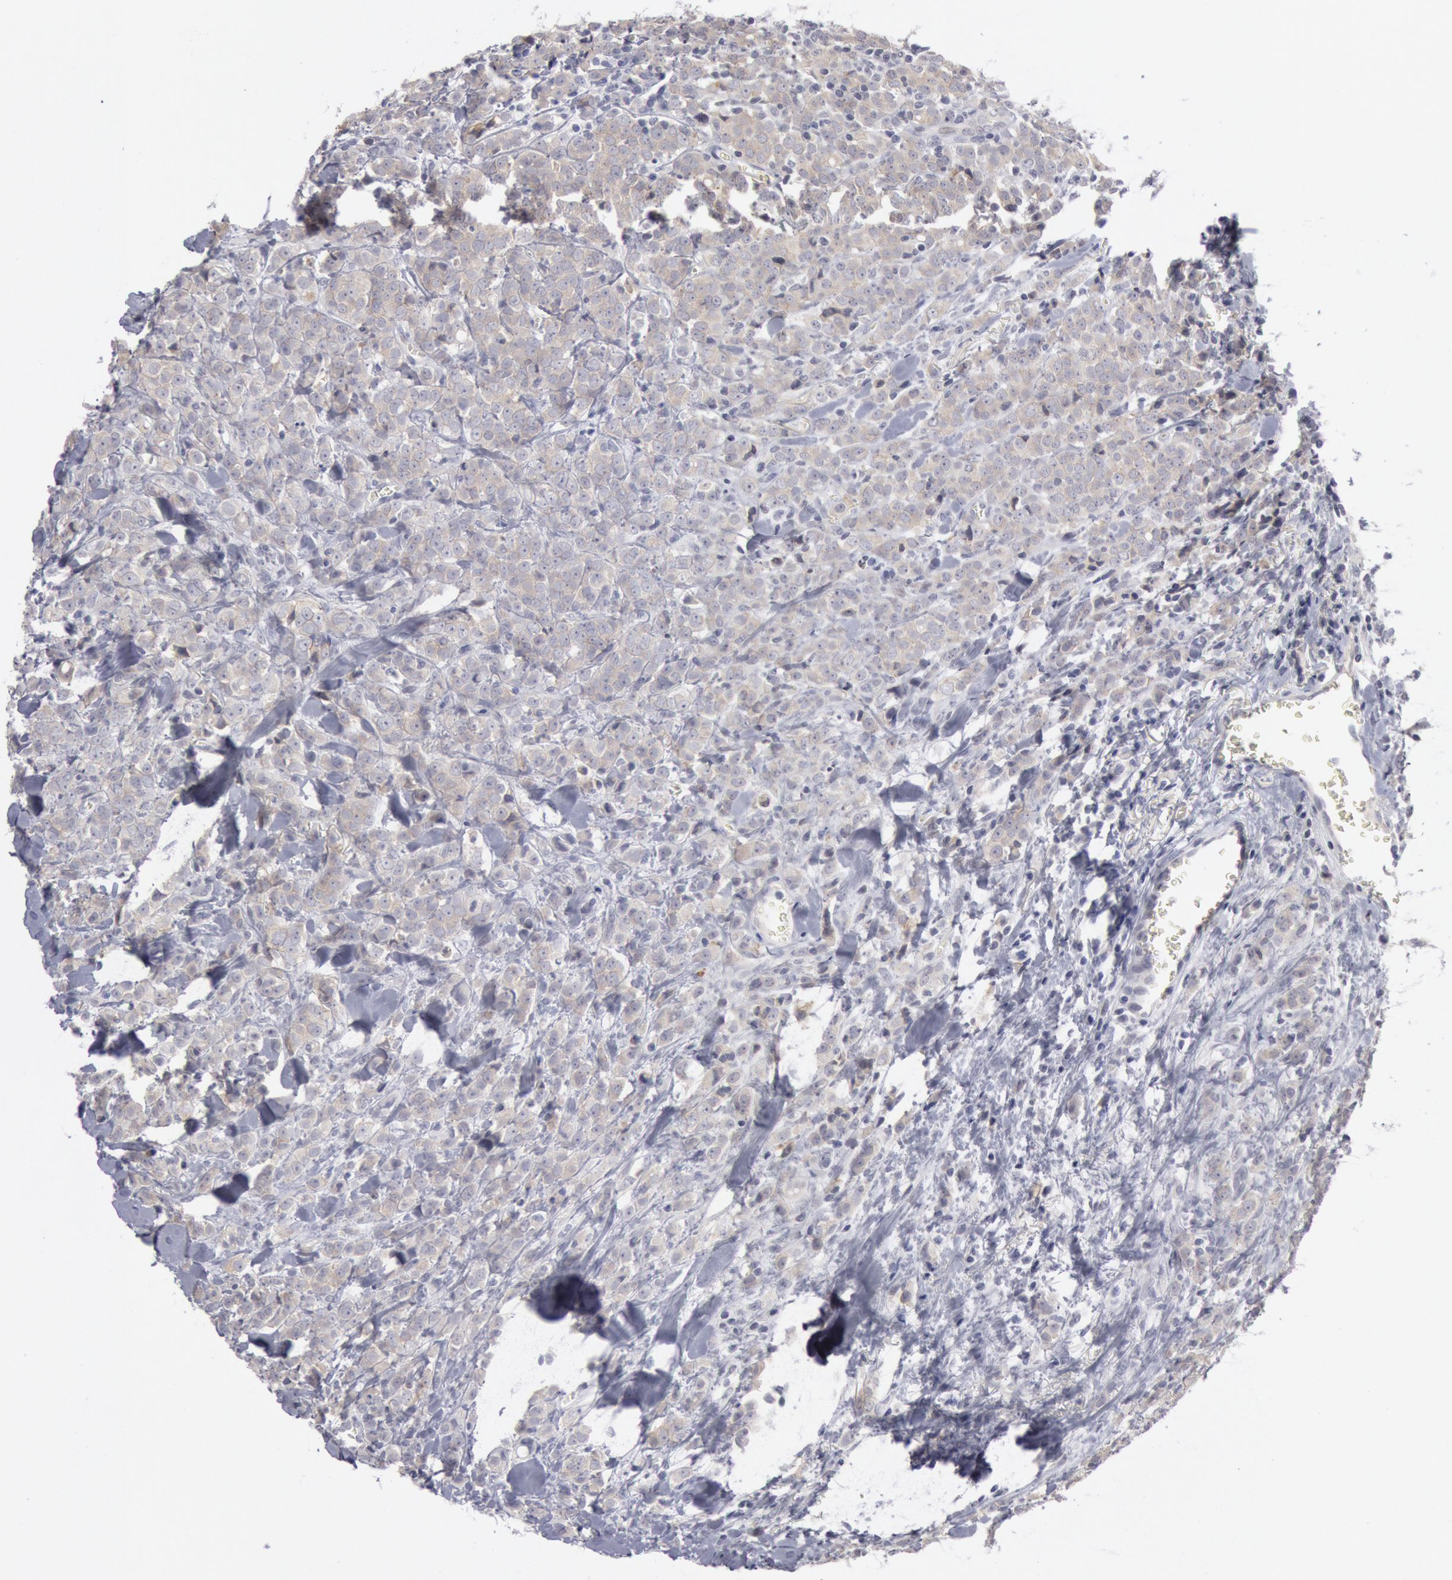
{"staining": {"intensity": "negative", "quantity": "none", "location": "none"}, "tissue": "breast cancer", "cell_type": "Tumor cells", "image_type": "cancer", "snomed": [{"axis": "morphology", "description": "Lobular carcinoma"}, {"axis": "topography", "description": "Breast"}], "caption": "Photomicrograph shows no protein staining in tumor cells of breast cancer tissue.", "gene": "JOSD1", "patient": {"sex": "female", "age": 57}}